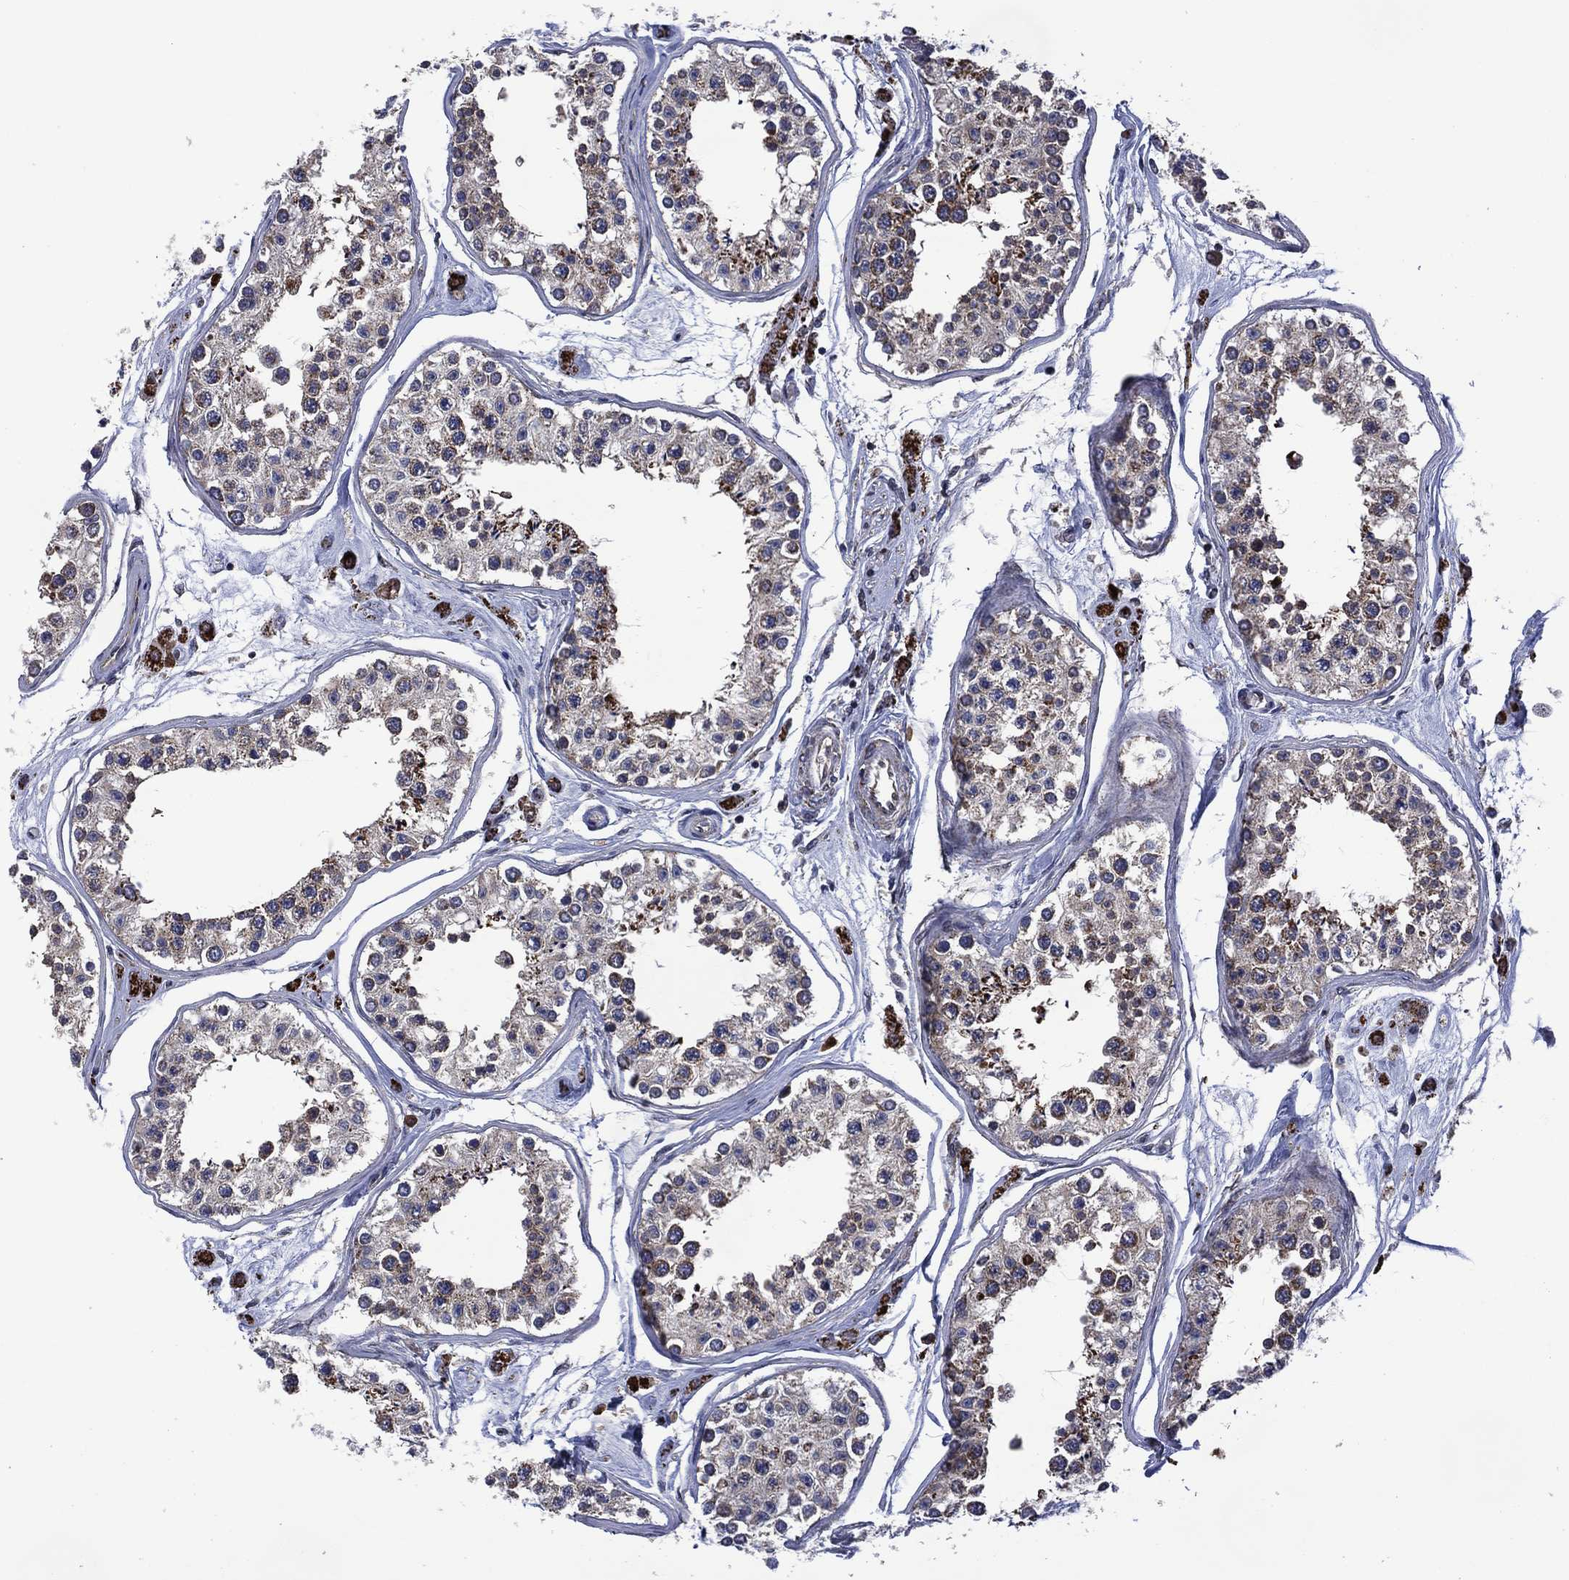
{"staining": {"intensity": "moderate", "quantity": "<25%", "location": "cytoplasmic/membranous"}, "tissue": "testis", "cell_type": "Cells in seminiferous ducts", "image_type": "normal", "snomed": [{"axis": "morphology", "description": "Normal tissue, NOS"}, {"axis": "topography", "description": "Testis"}], "caption": "A histopathology image showing moderate cytoplasmic/membranous expression in about <25% of cells in seminiferous ducts in benign testis, as visualized by brown immunohistochemical staining.", "gene": "HTD2", "patient": {"sex": "male", "age": 25}}